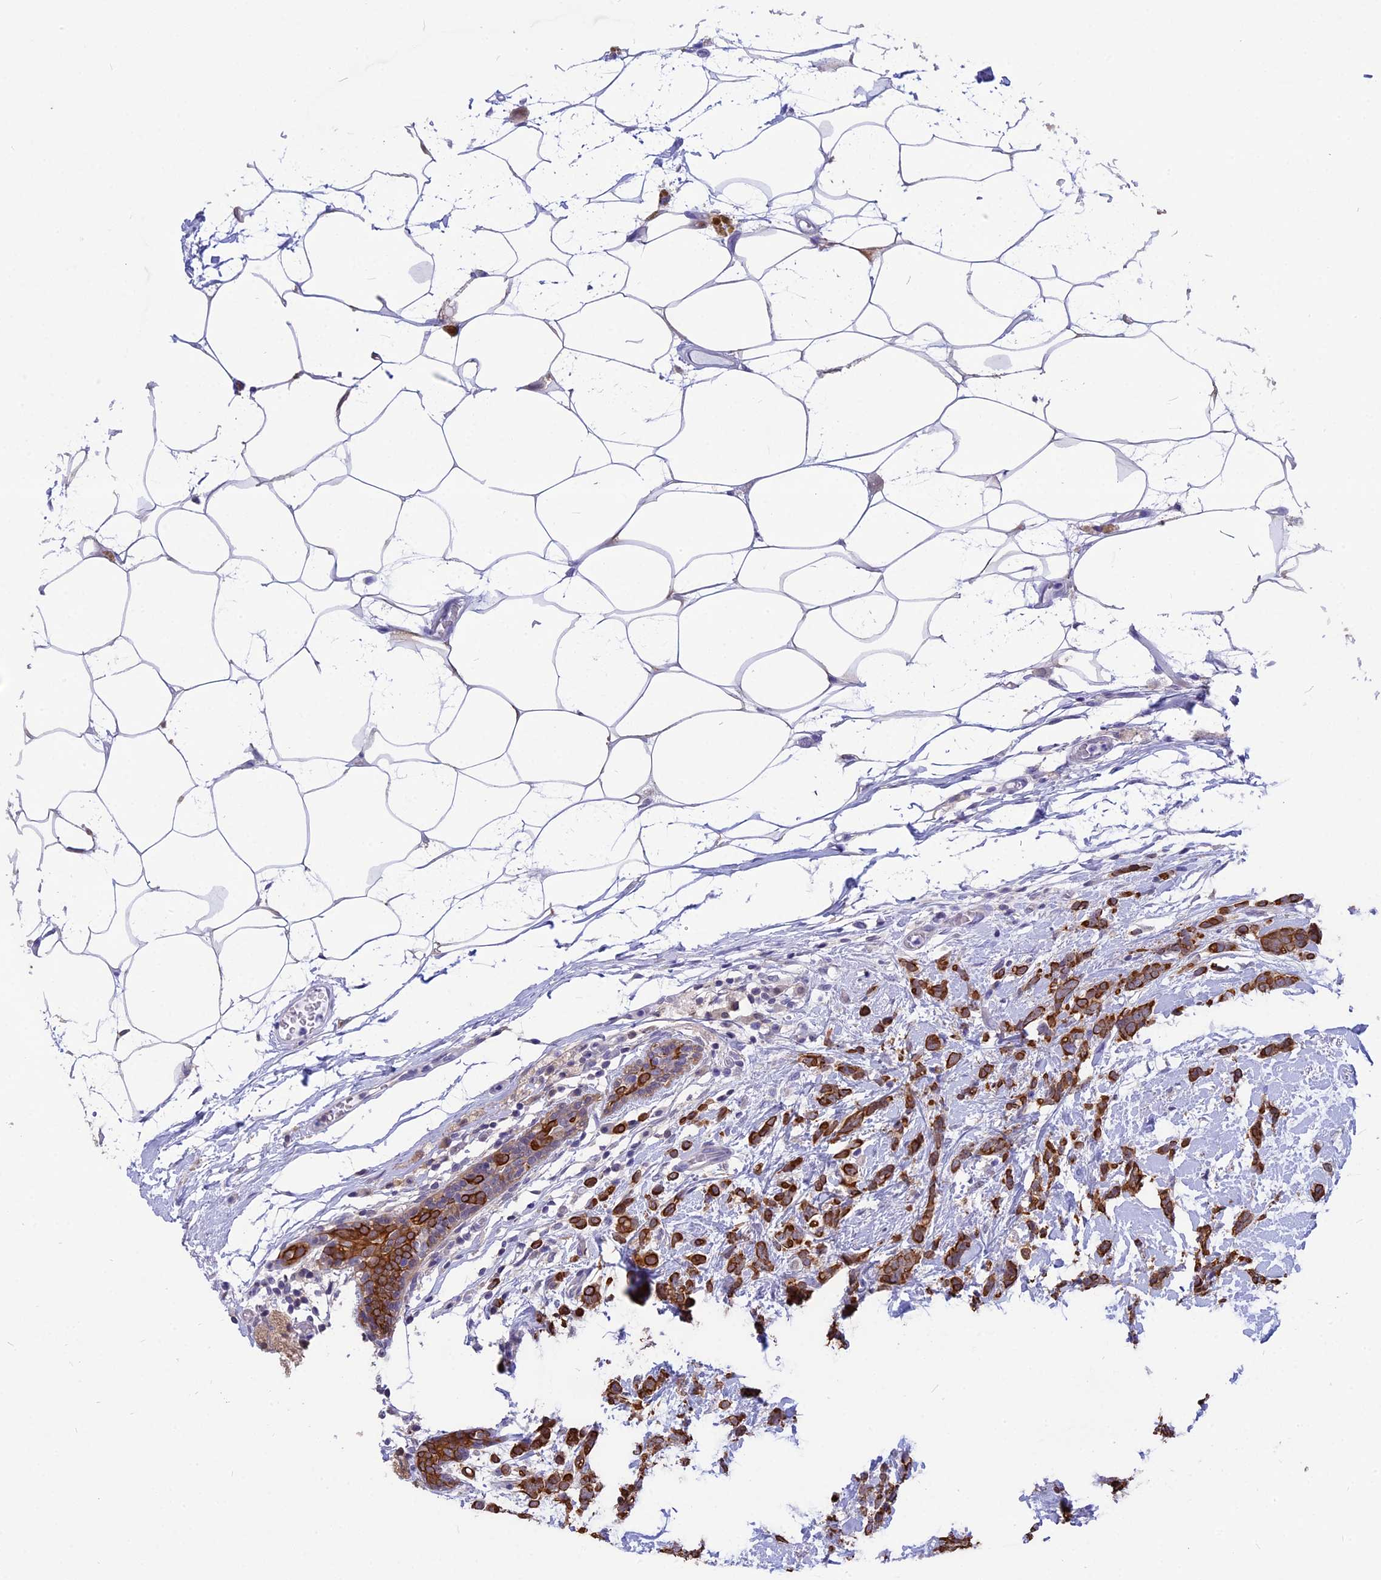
{"staining": {"intensity": "strong", "quantity": ">75%", "location": "cytoplasmic/membranous"}, "tissue": "breast cancer", "cell_type": "Tumor cells", "image_type": "cancer", "snomed": [{"axis": "morphology", "description": "Lobular carcinoma"}, {"axis": "topography", "description": "Breast"}], "caption": "There is high levels of strong cytoplasmic/membranous expression in tumor cells of breast cancer (lobular carcinoma), as demonstrated by immunohistochemical staining (brown color).", "gene": "STUB1", "patient": {"sex": "female", "age": 58}}